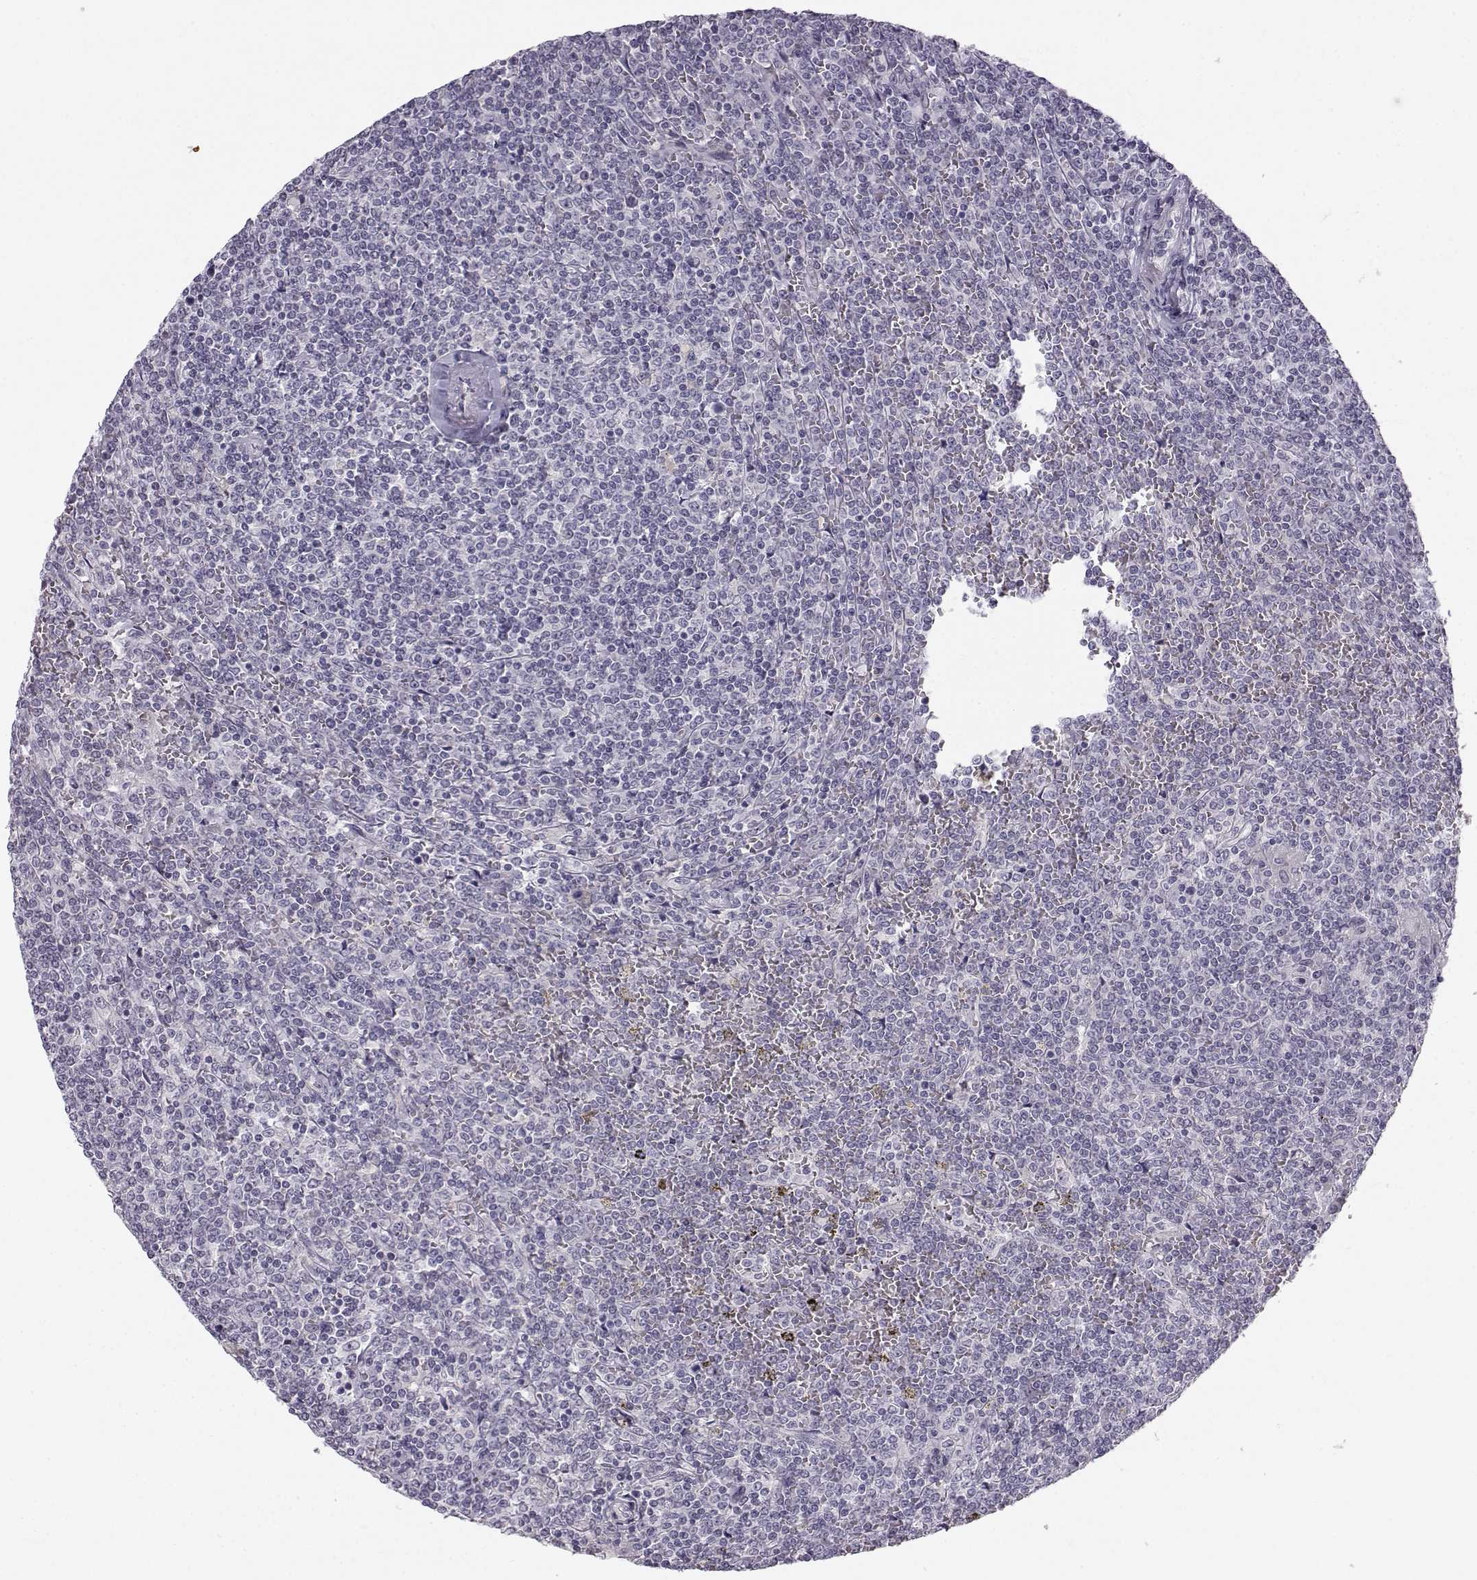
{"staining": {"intensity": "negative", "quantity": "none", "location": "none"}, "tissue": "lymphoma", "cell_type": "Tumor cells", "image_type": "cancer", "snomed": [{"axis": "morphology", "description": "Malignant lymphoma, non-Hodgkin's type, Low grade"}, {"axis": "topography", "description": "Spleen"}], "caption": "Tumor cells are negative for brown protein staining in malignant lymphoma, non-Hodgkin's type (low-grade). Nuclei are stained in blue.", "gene": "ZNF185", "patient": {"sex": "female", "age": 19}}